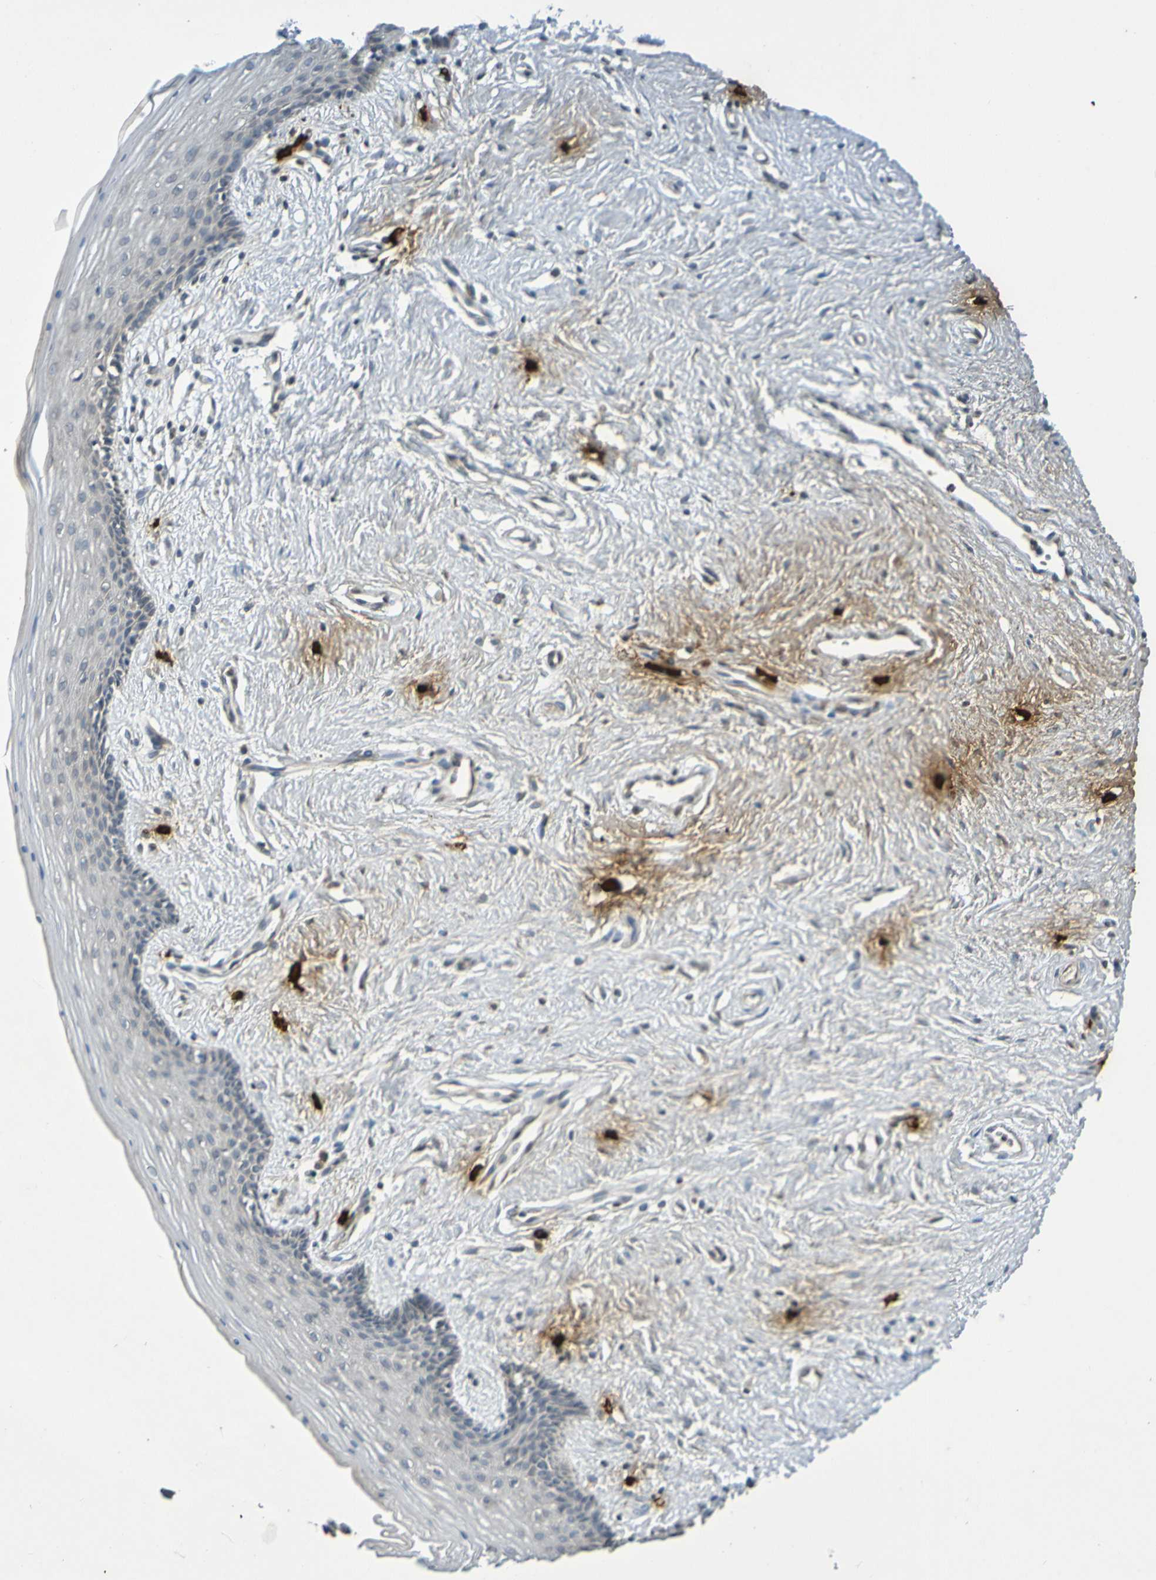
{"staining": {"intensity": "weak", "quantity": "<25%", "location": "cytoplasmic/membranous"}, "tissue": "vagina", "cell_type": "Squamous epithelial cells", "image_type": "normal", "snomed": [{"axis": "morphology", "description": "Normal tissue, NOS"}, {"axis": "topography", "description": "Vagina"}], "caption": "Immunohistochemistry (IHC) micrograph of normal vagina stained for a protein (brown), which reveals no expression in squamous epithelial cells.", "gene": "C3AR1", "patient": {"sex": "female", "age": 44}}